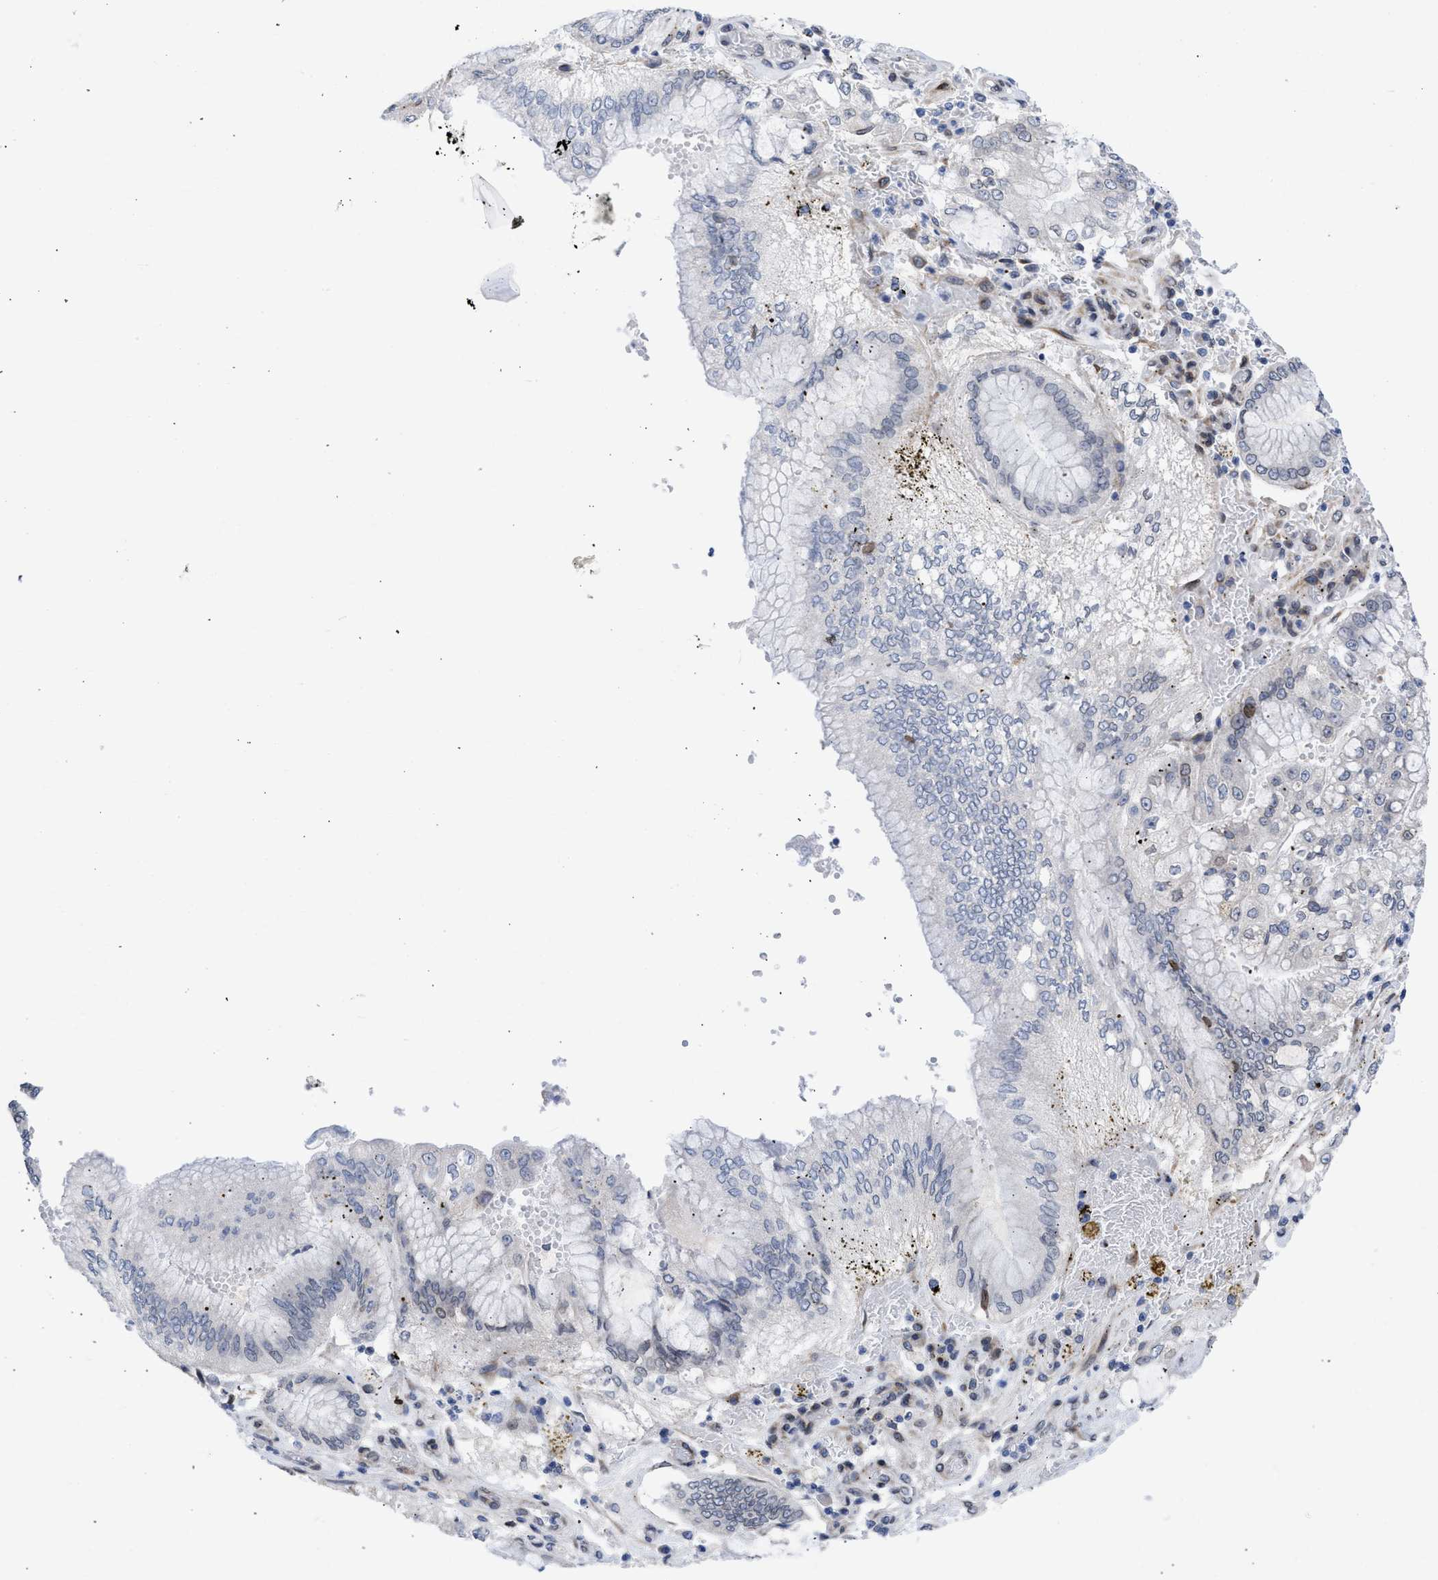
{"staining": {"intensity": "negative", "quantity": "none", "location": "none"}, "tissue": "stomach cancer", "cell_type": "Tumor cells", "image_type": "cancer", "snomed": [{"axis": "morphology", "description": "Adenocarcinoma, NOS"}, {"axis": "topography", "description": "Stomach"}], "caption": "This is a micrograph of immunohistochemistry (IHC) staining of stomach cancer, which shows no staining in tumor cells.", "gene": "NUP35", "patient": {"sex": "male", "age": 76}}